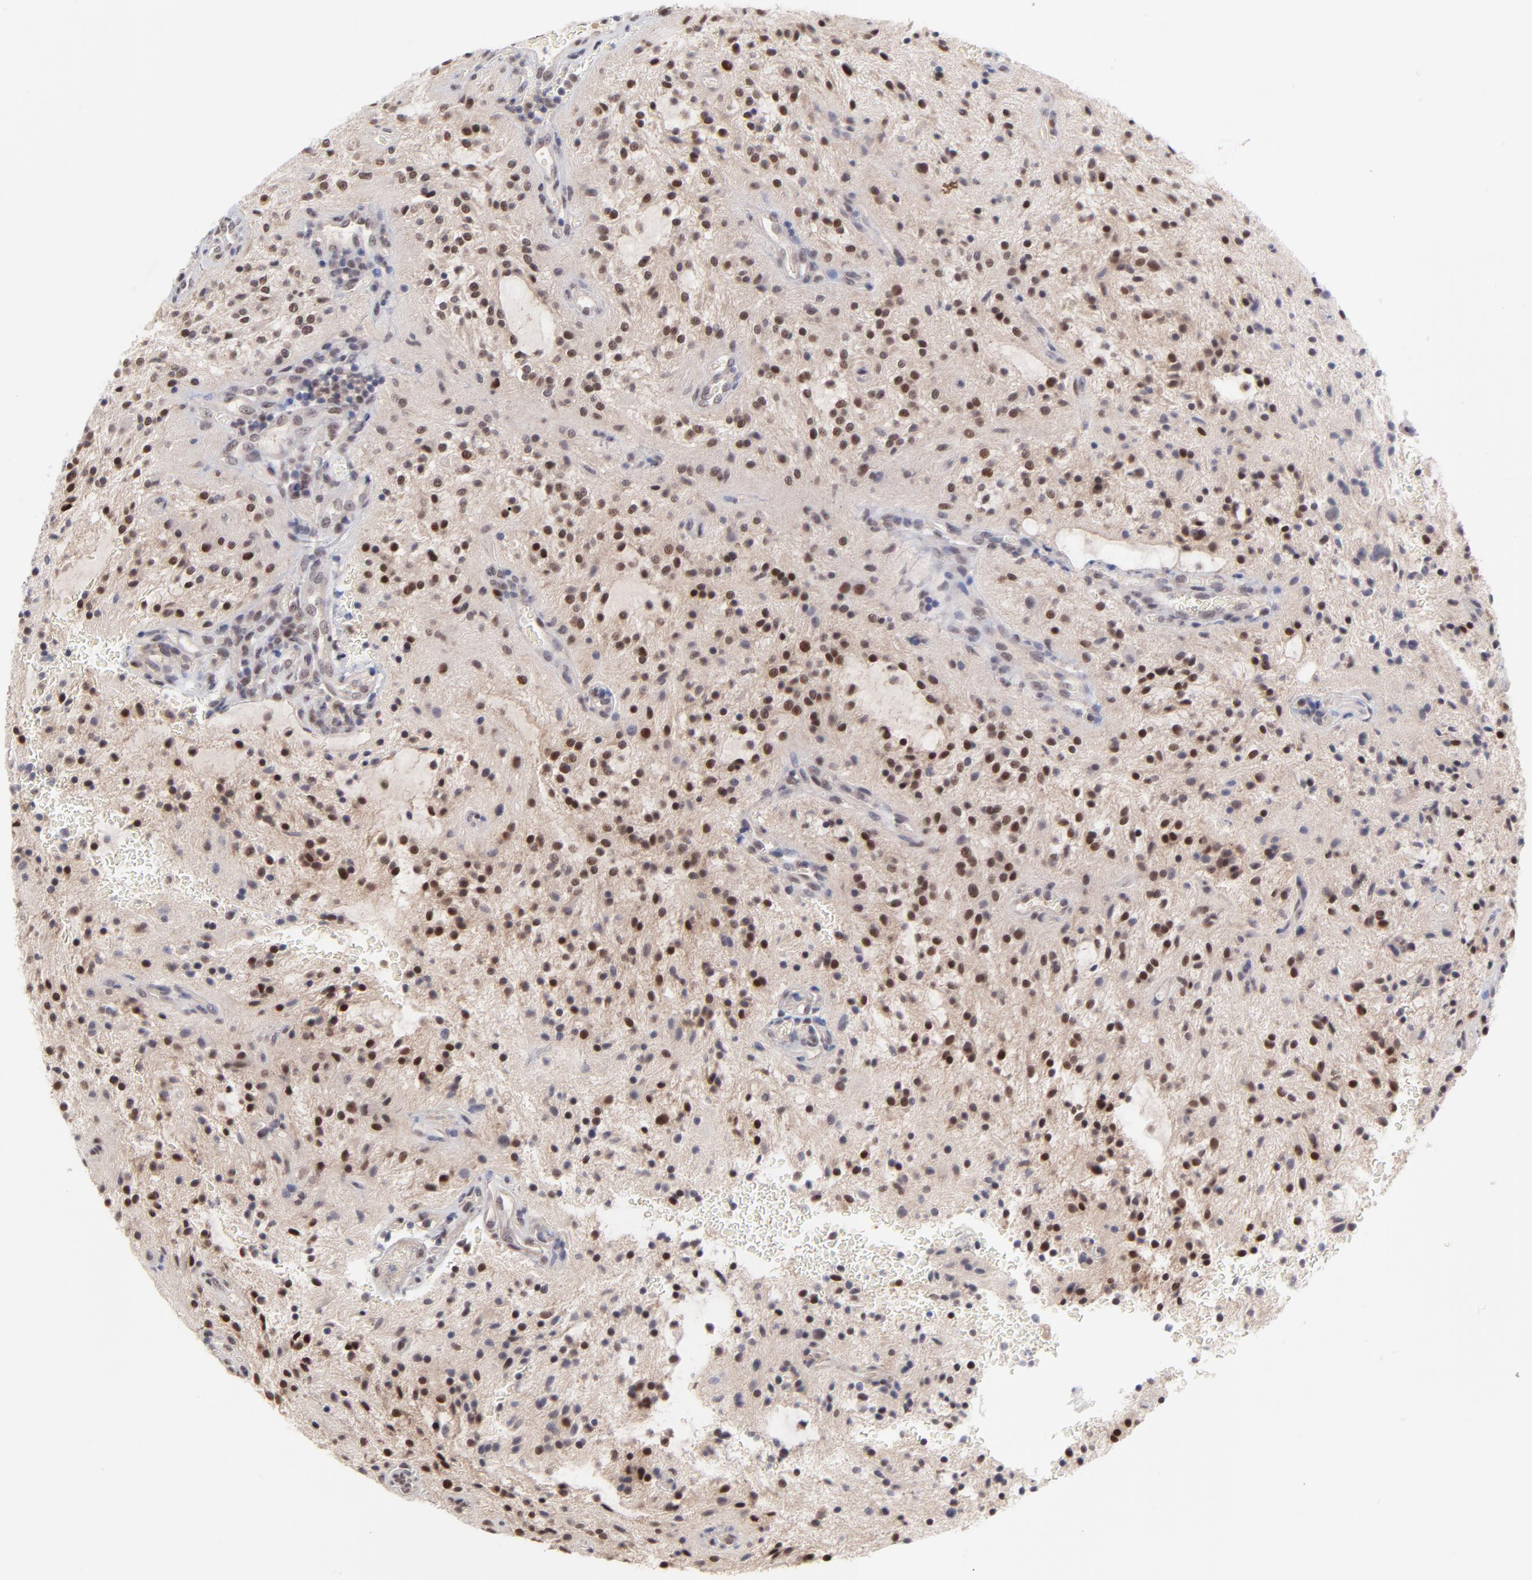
{"staining": {"intensity": "moderate", "quantity": "25%-75%", "location": "cytoplasmic/membranous,nuclear"}, "tissue": "glioma", "cell_type": "Tumor cells", "image_type": "cancer", "snomed": [{"axis": "morphology", "description": "Glioma, malignant, NOS"}, {"axis": "topography", "description": "Cerebellum"}], "caption": "Human glioma stained for a protein (brown) exhibits moderate cytoplasmic/membranous and nuclear positive staining in about 25%-75% of tumor cells.", "gene": "UBE2E3", "patient": {"sex": "female", "age": 10}}